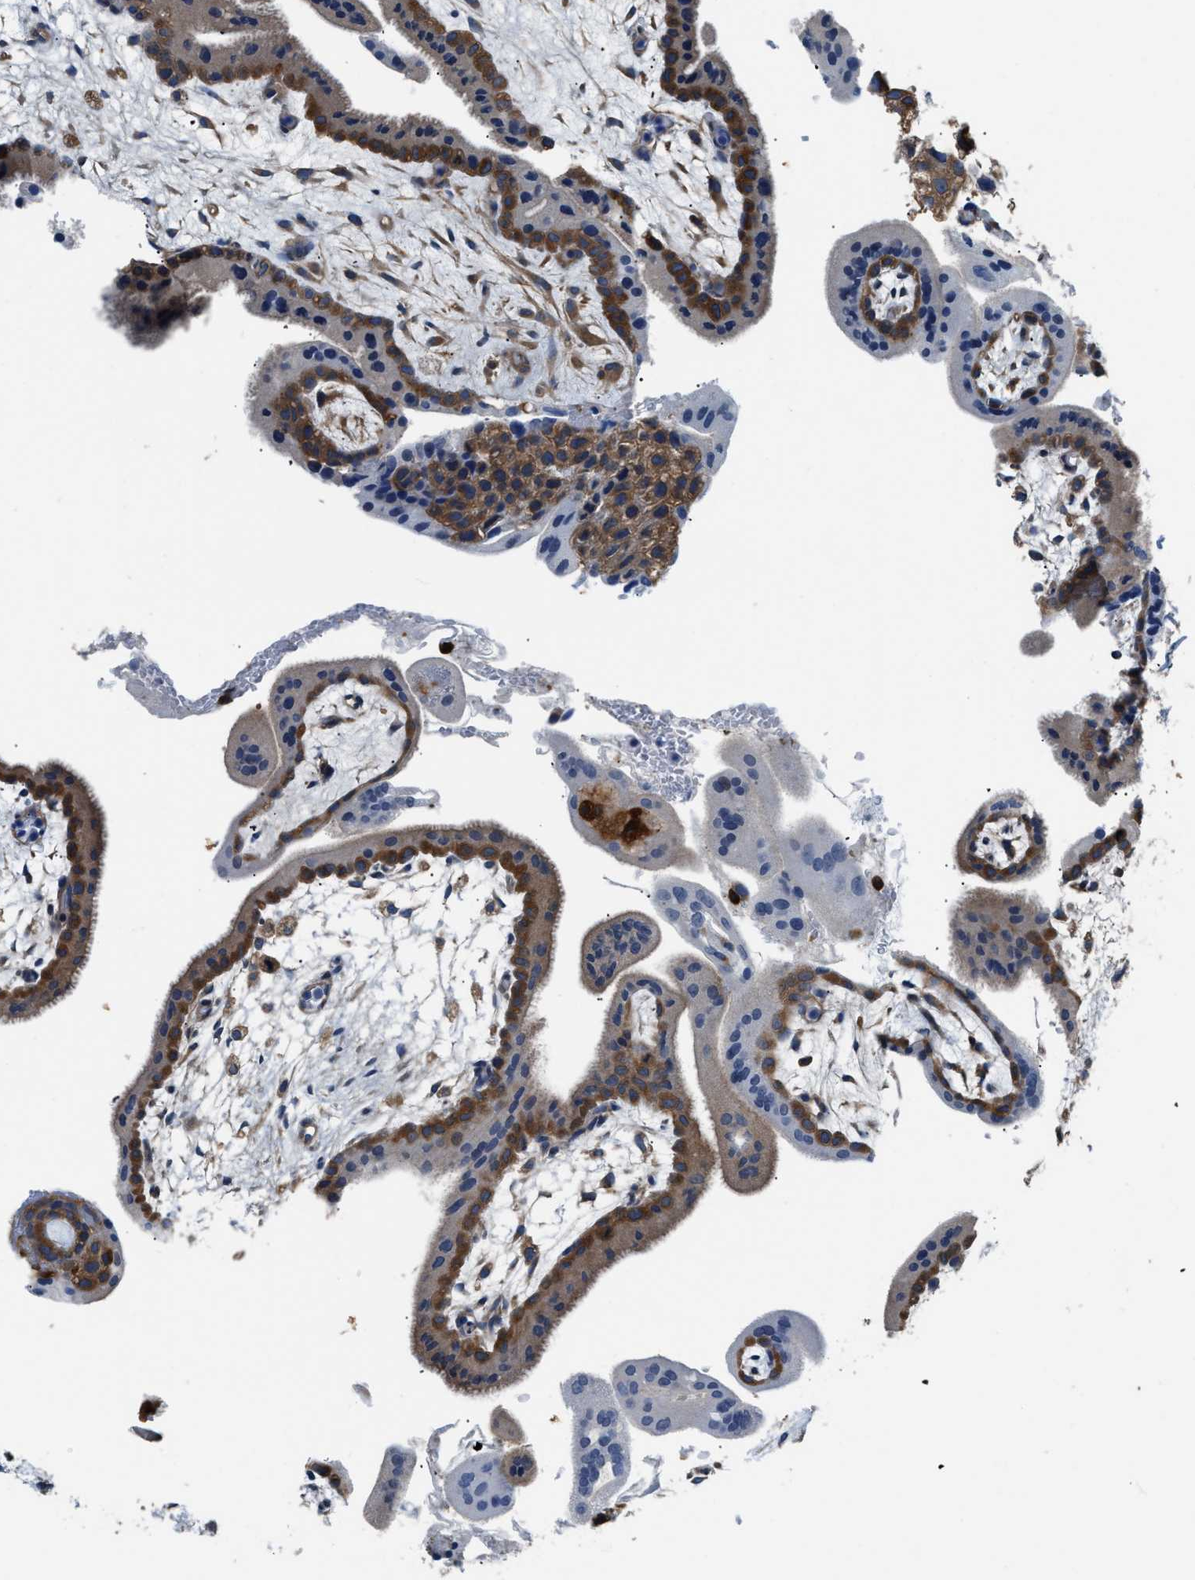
{"staining": {"intensity": "moderate", "quantity": ">75%", "location": "cytoplasmic/membranous"}, "tissue": "placenta", "cell_type": "Decidual cells", "image_type": "normal", "snomed": [{"axis": "morphology", "description": "Normal tissue, NOS"}, {"axis": "topography", "description": "Placenta"}], "caption": "Immunohistochemistry (IHC) staining of unremarkable placenta, which reveals medium levels of moderate cytoplasmic/membranous positivity in about >75% of decidual cells indicating moderate cytoplasmic/membranous protein staining. The staining was performed using DAB (brown) for protein detection and nuclei were counterstained in hematoxylin (blue).", "gene": "PKM", "patient": {"sex": "female", "age": 35}}